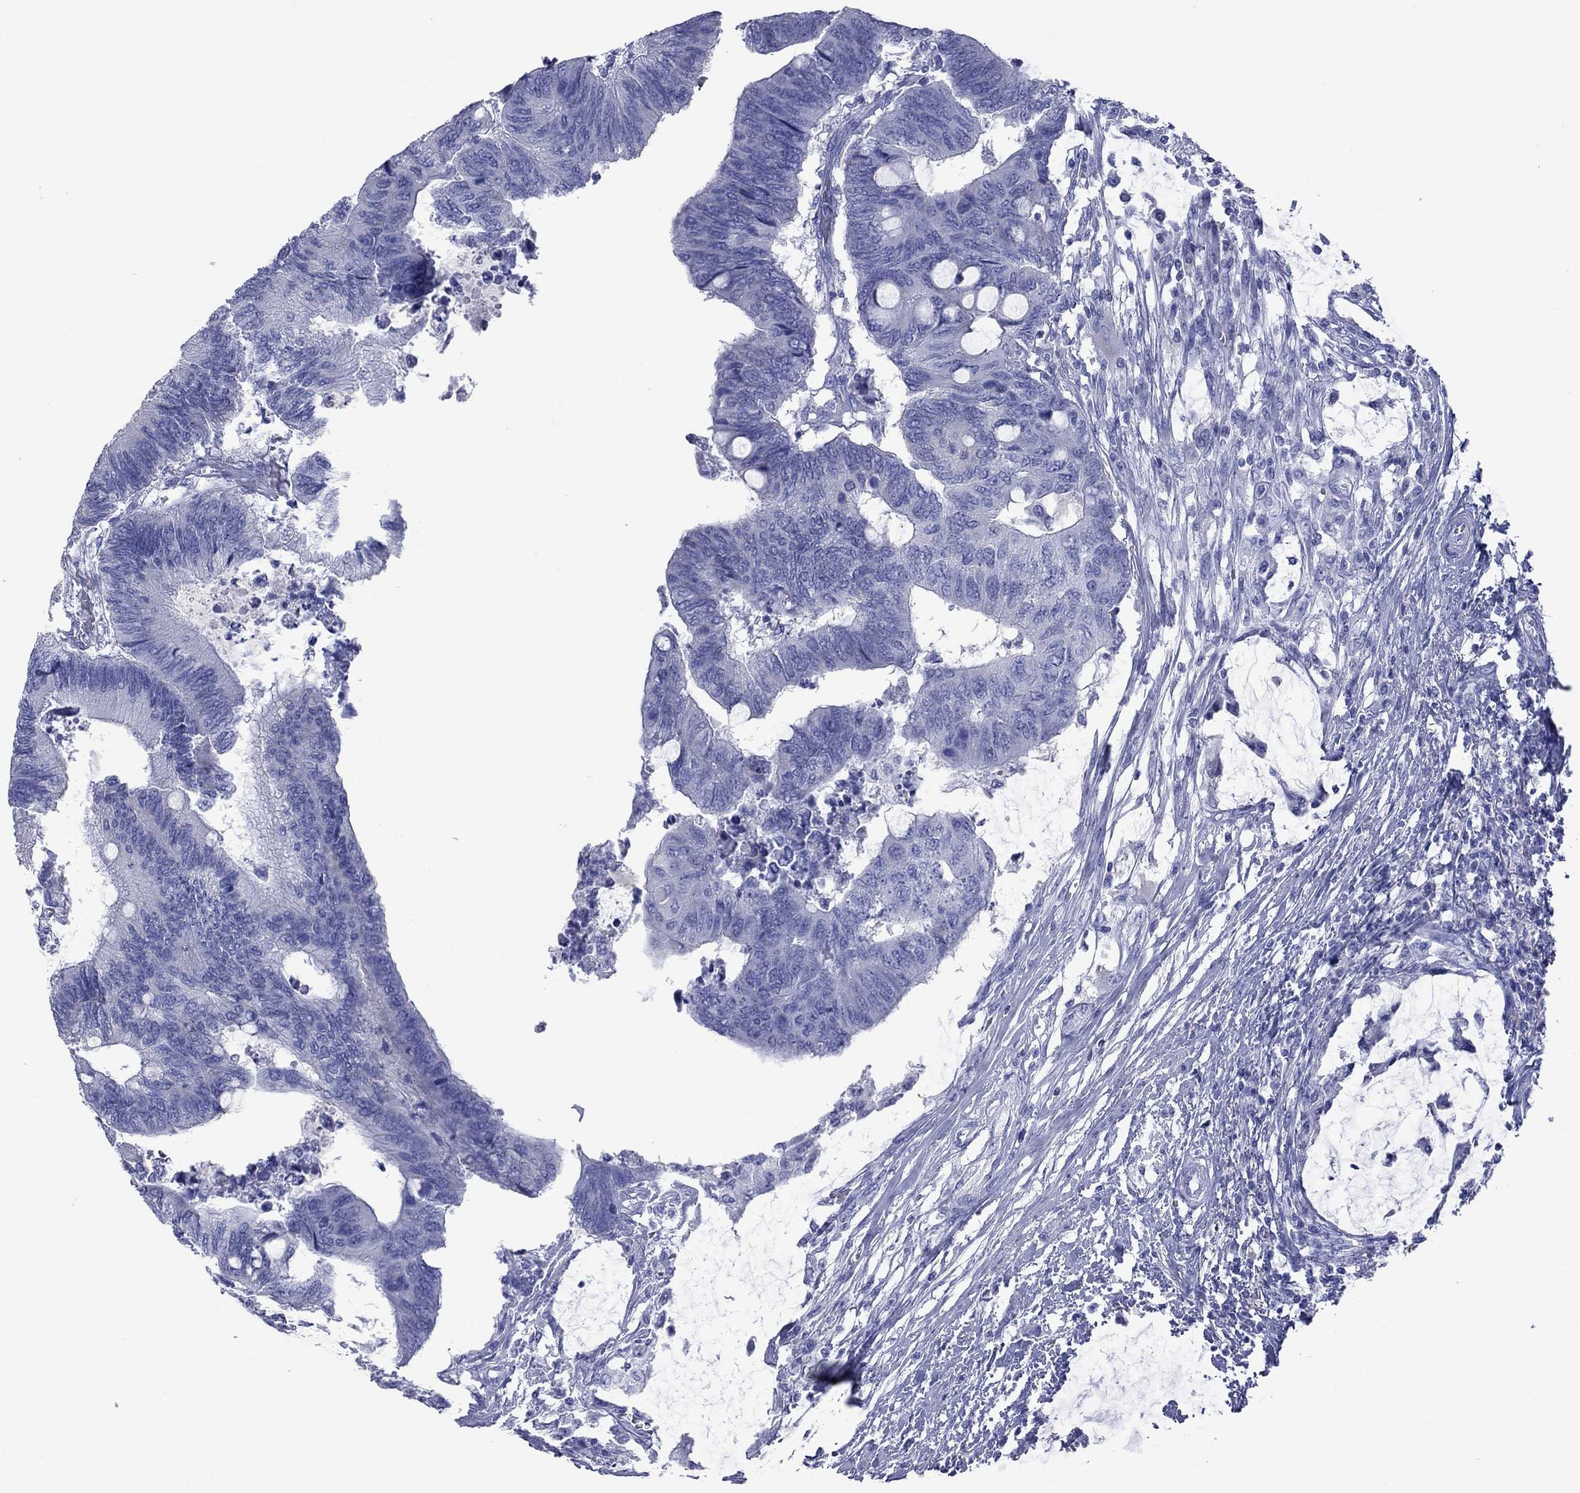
{"staining": {"intensity": "negative", "quantity": "none", "location": "none"}, "tissue": "colorectal cancer", "cell_type": "Tumor cells", "image_type": "cancer", "snomed": [{"axis": "morphology", "description": "Normal tissue, NOS"}, {"axis": "morphology", "description": "Adenocarcinoma, NOS"}, {"axis": "topography", "description": "Rectum"}, {"axis": "topography", "description": "Peripheral nerve tissue"}], "caption": "Protein analysis of adenocarcinoma (colorectal) shows no significant staining in tumor cells.", "gene": "VSIG10", "patient": {"sex": "male", "age": 92}}